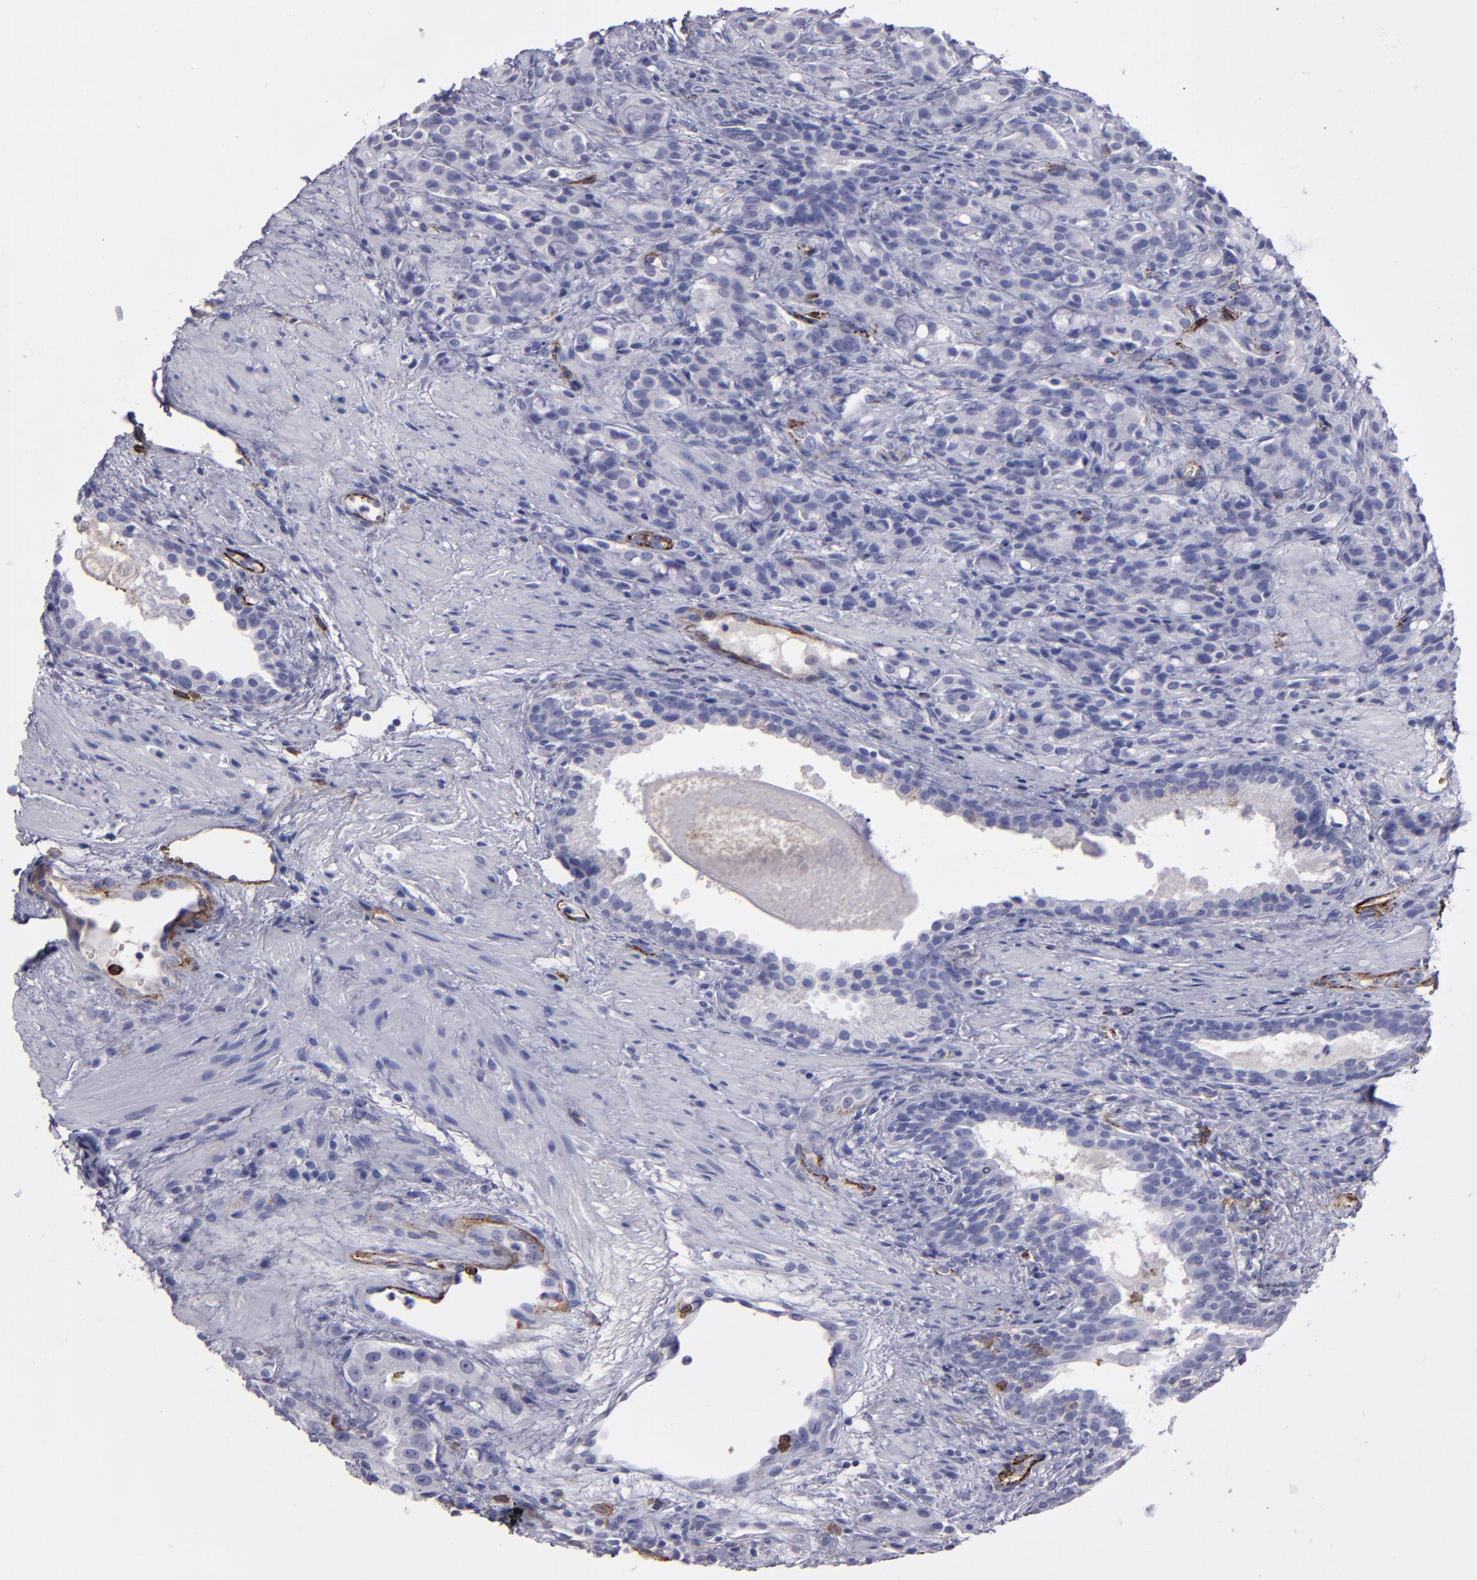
{"staining": {"intensity": "negative", "quantity": "none", "location": "none"}, "tissue": "prostate cancer", "cell_type": "Tumor cells", "image_type": "cancer", "snomed": [{"axis": "morphology", "description": "Adenocarcinoma, High grade"}, {"axis": "topography", "description": "Prostate"}], "caption": "Tumor cells show no significant positivity in prostate cancer (high-grade adenocarcinoma). The staining is performed using DAB brown chromogen with nuclei counter-stained in using hematoxylin.", "gene": "CD36", "patient": {"sex": "male", "age": 72}}